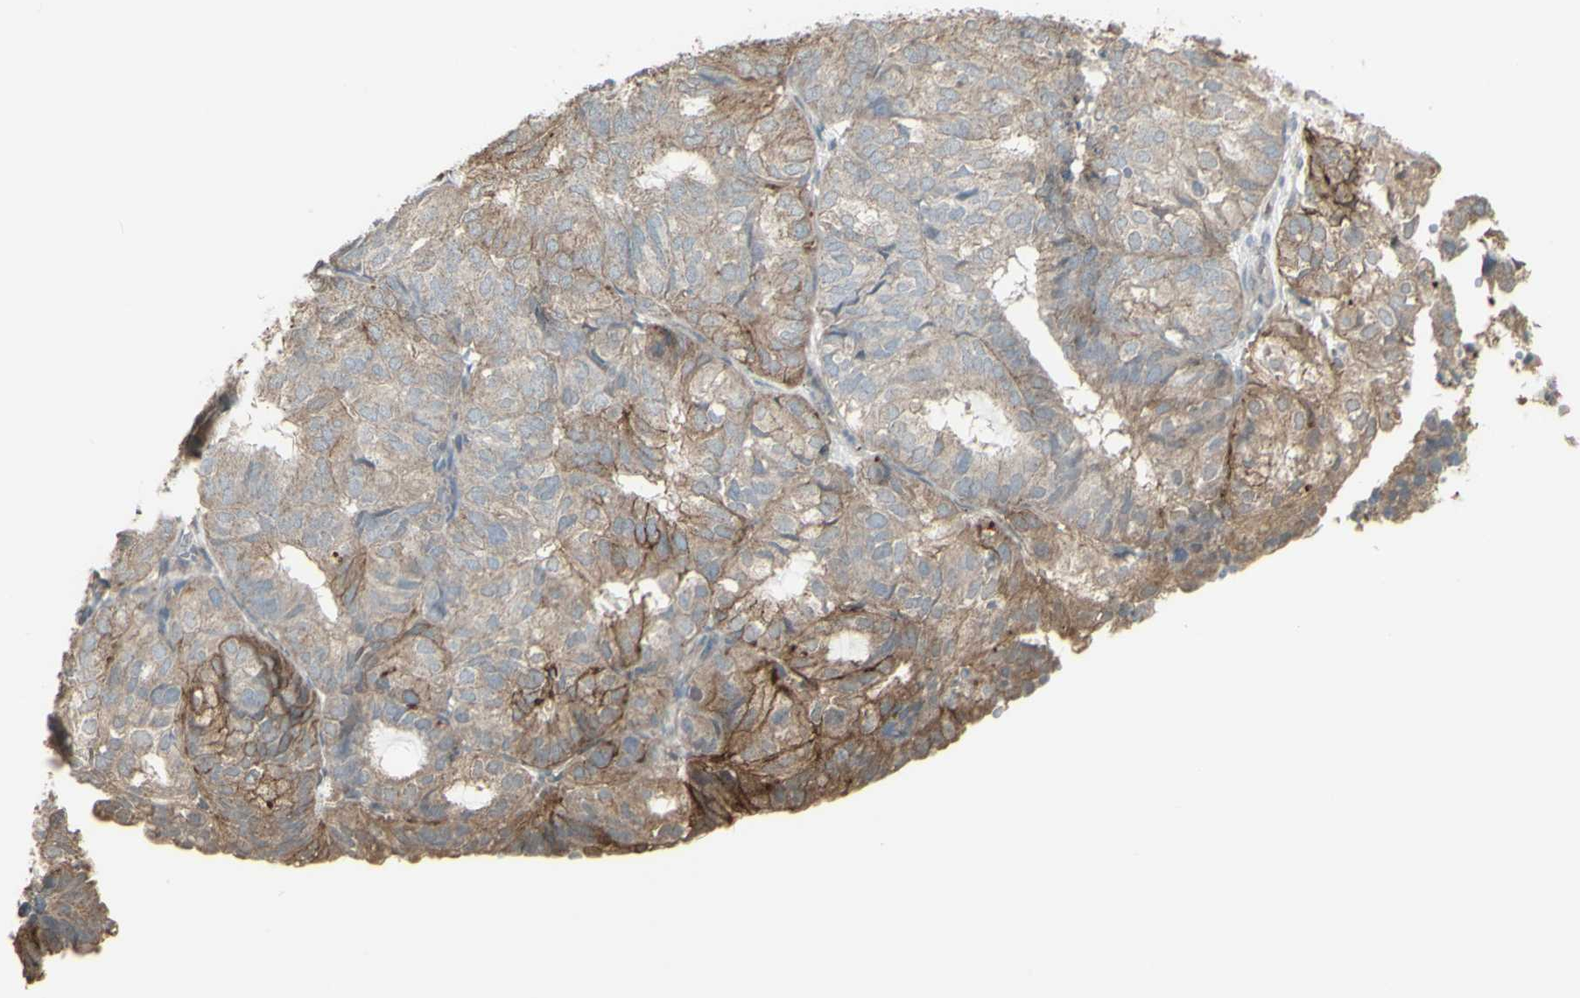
{"staining": {"intensity": "moderate", "quantity": ">75%", "location": "cytoplasmic/membranous"}, "tissue": "endometrial cancer", "cell_type": "Tumor cells", "image_type": "cancer", "snomed": [{"axis": "morphology", "description": "Adenocarcinoma, NOS"}, {"axis": "topography", "description": "Uterus"}], "caption": "Adenocarcinoma (endometrial) stained with a brown dye reveals moderate cytoplasmic/membranous positive expression in about >75% of tumor cells.", "gene": "FXYD3", "patient": {"sex": "female", "age": 60}}